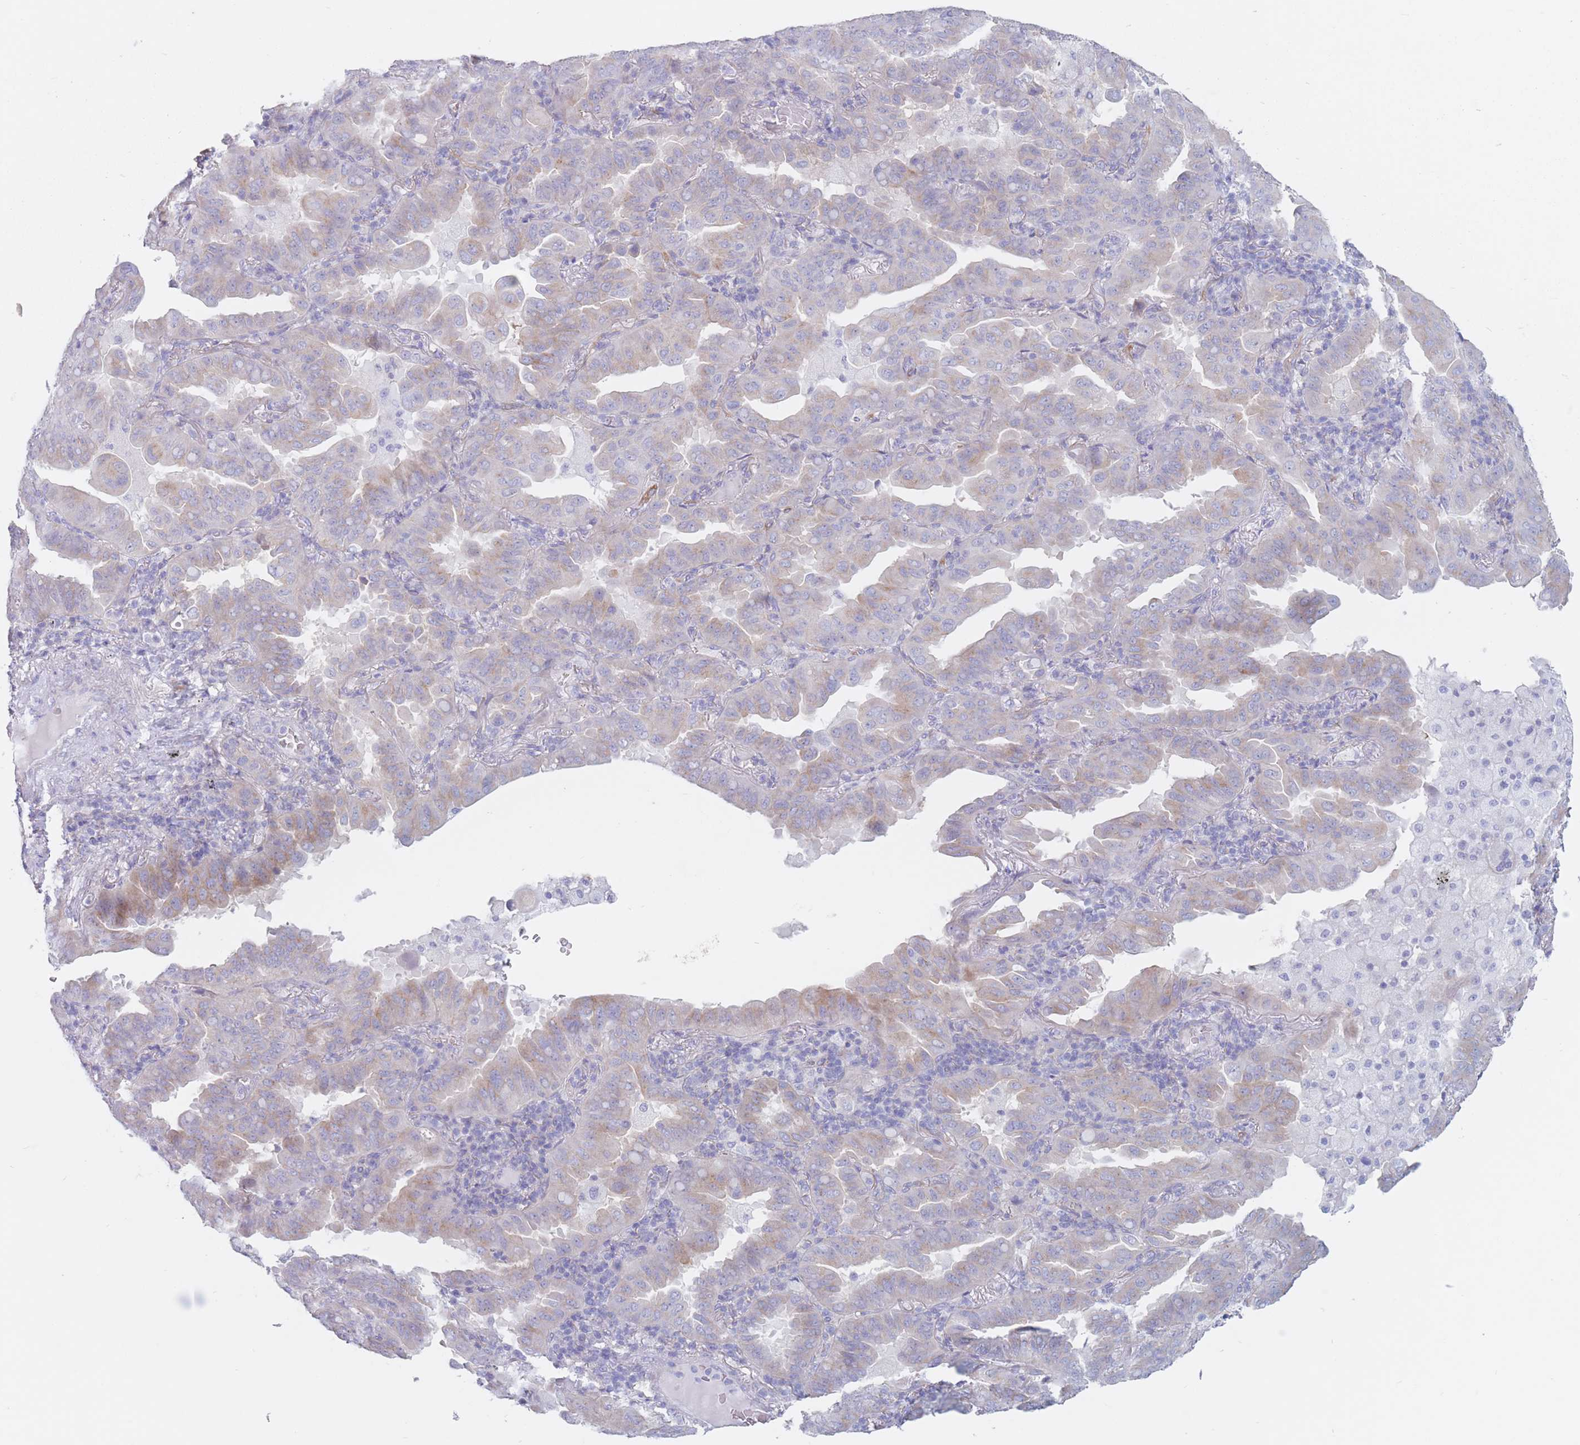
{"staining": {"intensity": "weak", "quantity": "<25%", "location": "cytoplasmic/membranous"}, "tissue": "lung cancer", "cell_type": "Tumor cells", "image_type": "cancer", "snomed": [{"axis": "morphology", "description": "Adenocarcinoma, NOS"}, {"axis": "topography", "description": "Lung"}], "caption": "Tumor cells are negative for brown protein staining in lung cancer.", "gene": "PLPP1", "patient": {"sex": "male", "age": 64}}